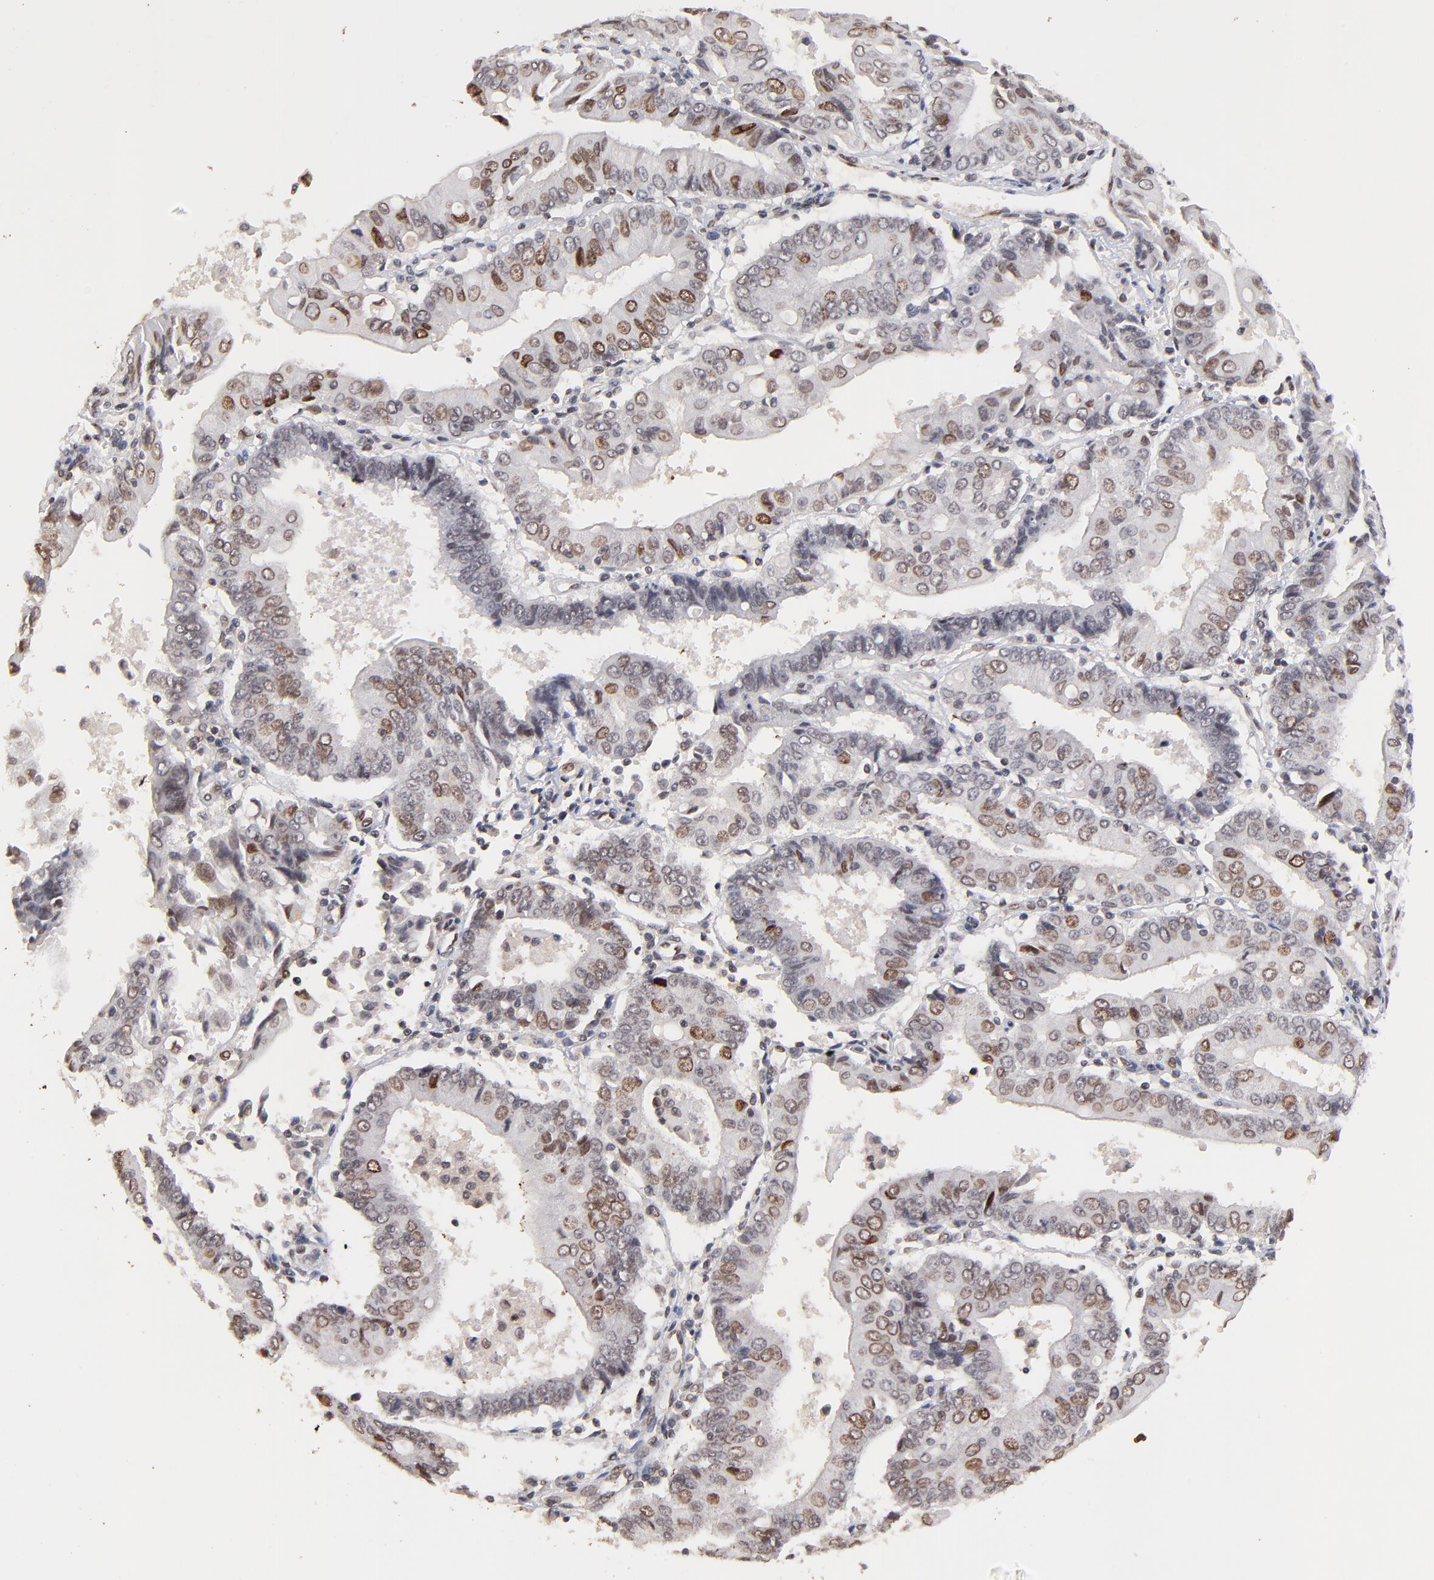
{"staining": {"intensity": "weak", "quantity": "25%-75%", "location": "cytoplasmic/membranous,nuclear"}, "tissue": "endometrial cancer", "cell_type": "Tumor cells", "image_type": "cancer", "snomed": [{"axis": "morphology", "description": "Adenocarcinoma, NOS"}, {"axis": "topography", "description": "Endometrium"}], "caption": "Protein staining of endometrial cancer (adenocarcinoma) tissue displays weak cytoplasmic/membranous and nuclear staining in about 25%-75% of tumor cells.", "gene": "ZFP92", "patient": {"sex": "female", "age": 75}}